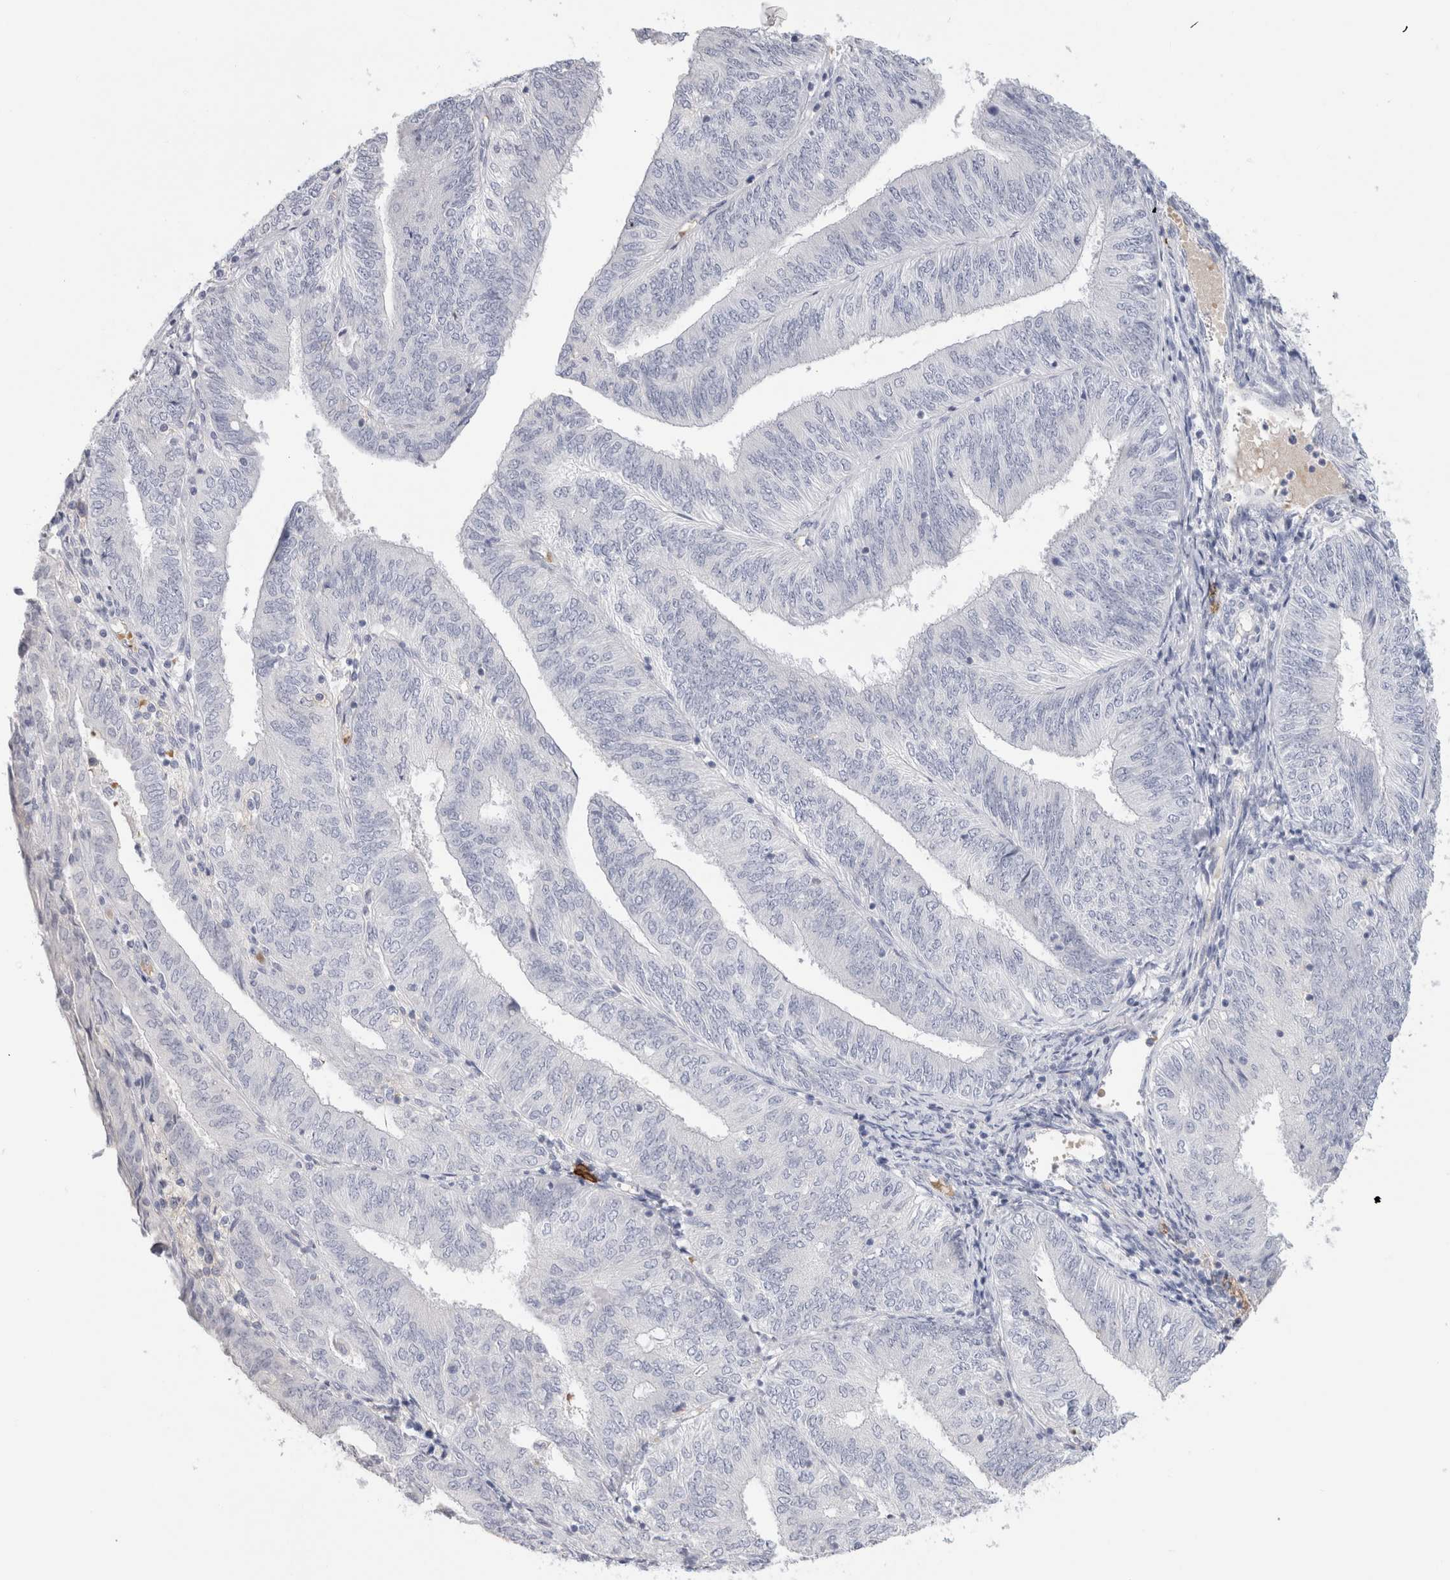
{"staining": {"intensity": "negative", "quantity": "none", "location": "none"}, "tissue": "endometrial cancer", "cell_type": "Tumor cells", "image_type": "cancer", "snomed": [{"axis": "morphology", "description": "Adenocarcinoma, NOS"}, {"axis": "topography", "description": "Endometrium"}], "caption": "Immunohistochemistry of human endometrial cancer (adenocarcinoma) displays no staining in tumor cells.", "gene": "CD38", "patient": {"sex": "female", "age": 58}}